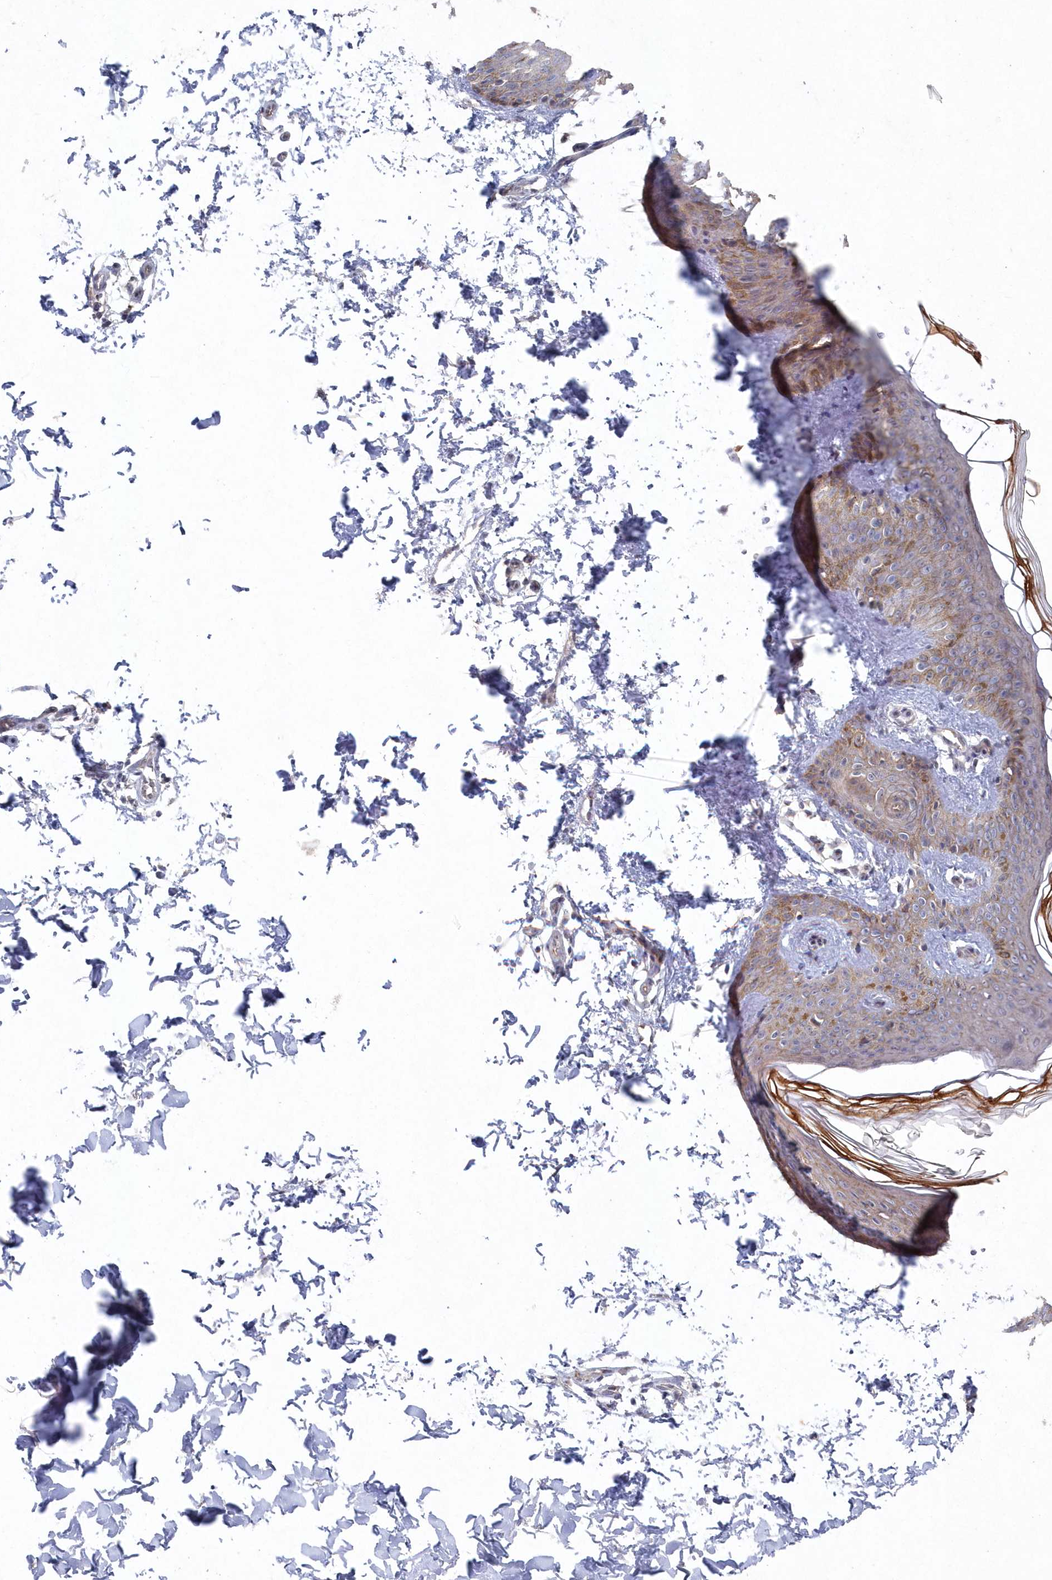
{"staining": {"intensity": "negative", "quantity": "none", "location": "none"}, "tissue": "skin", "cell_type": "Fibroblasts", "image_type": "normal", "snomed": [{"axis": "morphology", "description": "Normal tissue, NOS"}, {"axis": "morphology", "description": "Neoplasm, benign, NOS"}, {"axis": "topography", "description": "Skin"}, {"axis": "topography", "description": "Soft tissue"}], "caption": "The photomicrograph exhibits no significant staining in fibroblasts of skin. Nuclei are stained in blue.", "gene": "VSIG2", "patient": {"sex": "male", "age": 26}}